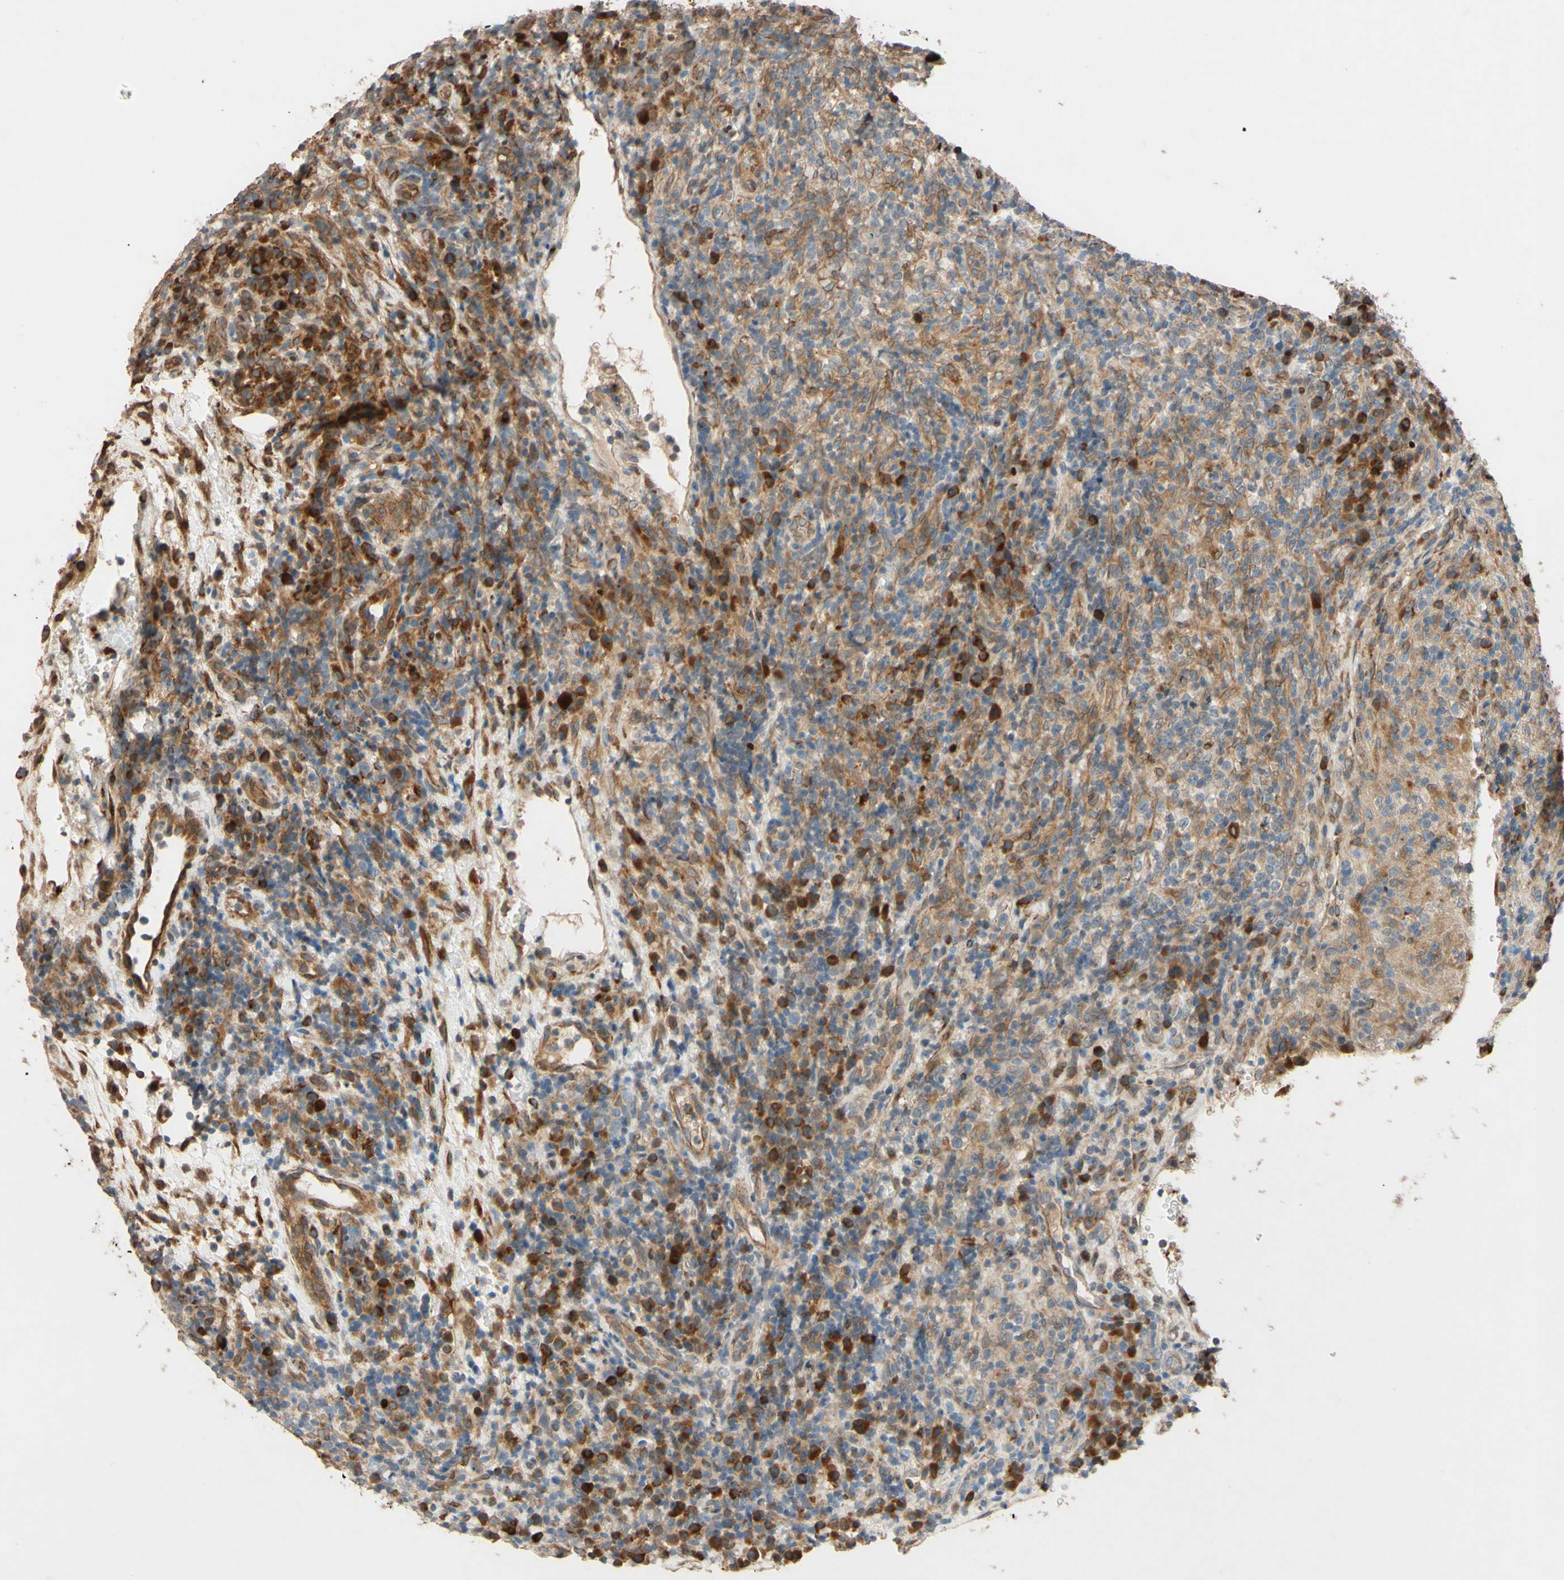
{"staining": {"intensity": "strong", "quantity": "25%-75%", "location": "cytoplasmic/membranous,nuclear"}, "tissue": "lymphoma", "cell_type": "Tumor cells", "image_type": "cancer", "snomed": [{"axis": "morphology", "description": "Malignant lymphoma, non-Hodgkin's type, High grade"}, {"axis": "topography", "description": "Lymph node"}], "caption": "Human high-grade malignant lymphoma, non-Hodgkin's type stained with a protein marker shows strong staining in tumor cells.", "gene": "PTPRU", "patient": {"sex": "female", "age": 76}}